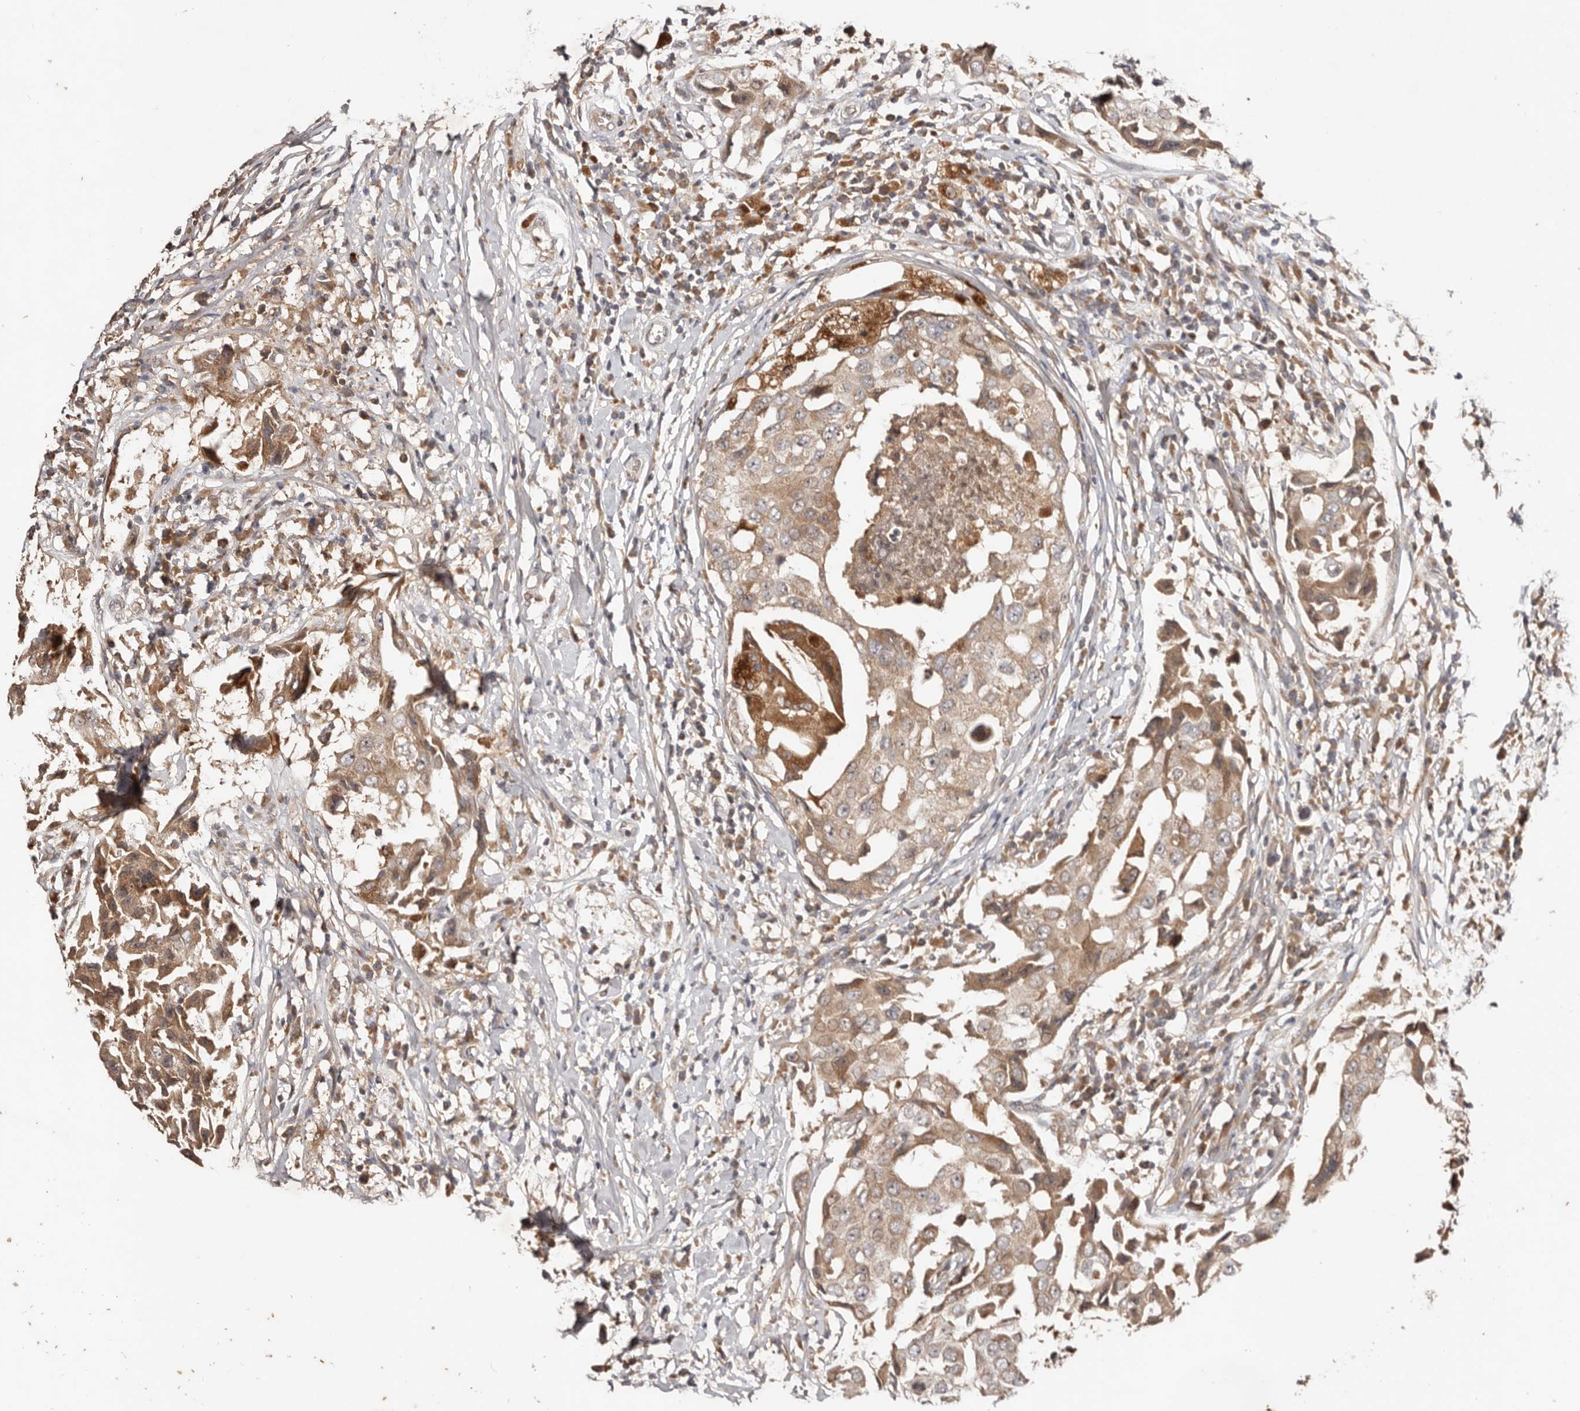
{"staining": {"intensity": "moderate", "quantity": ">75%", "location": "cytoplasmic/membranous"}, "tissue": "breast cancer", "cell_type": "Tumor cells", "image_type": "cancer", "snomed": [{"axis": "morphology", "description": "Duct carcinoma"}, {"axis": "topography", "description": "Breast"}], "caption": "Invasive ductal carcinoma (breast) was stained to show a protein in brown. There is medium levels of moderate cytoplasmic/membranous staining in about >75% of tumor cells.", "gene": "PKIB", "patient": {"sex": "female", "age": 27}}